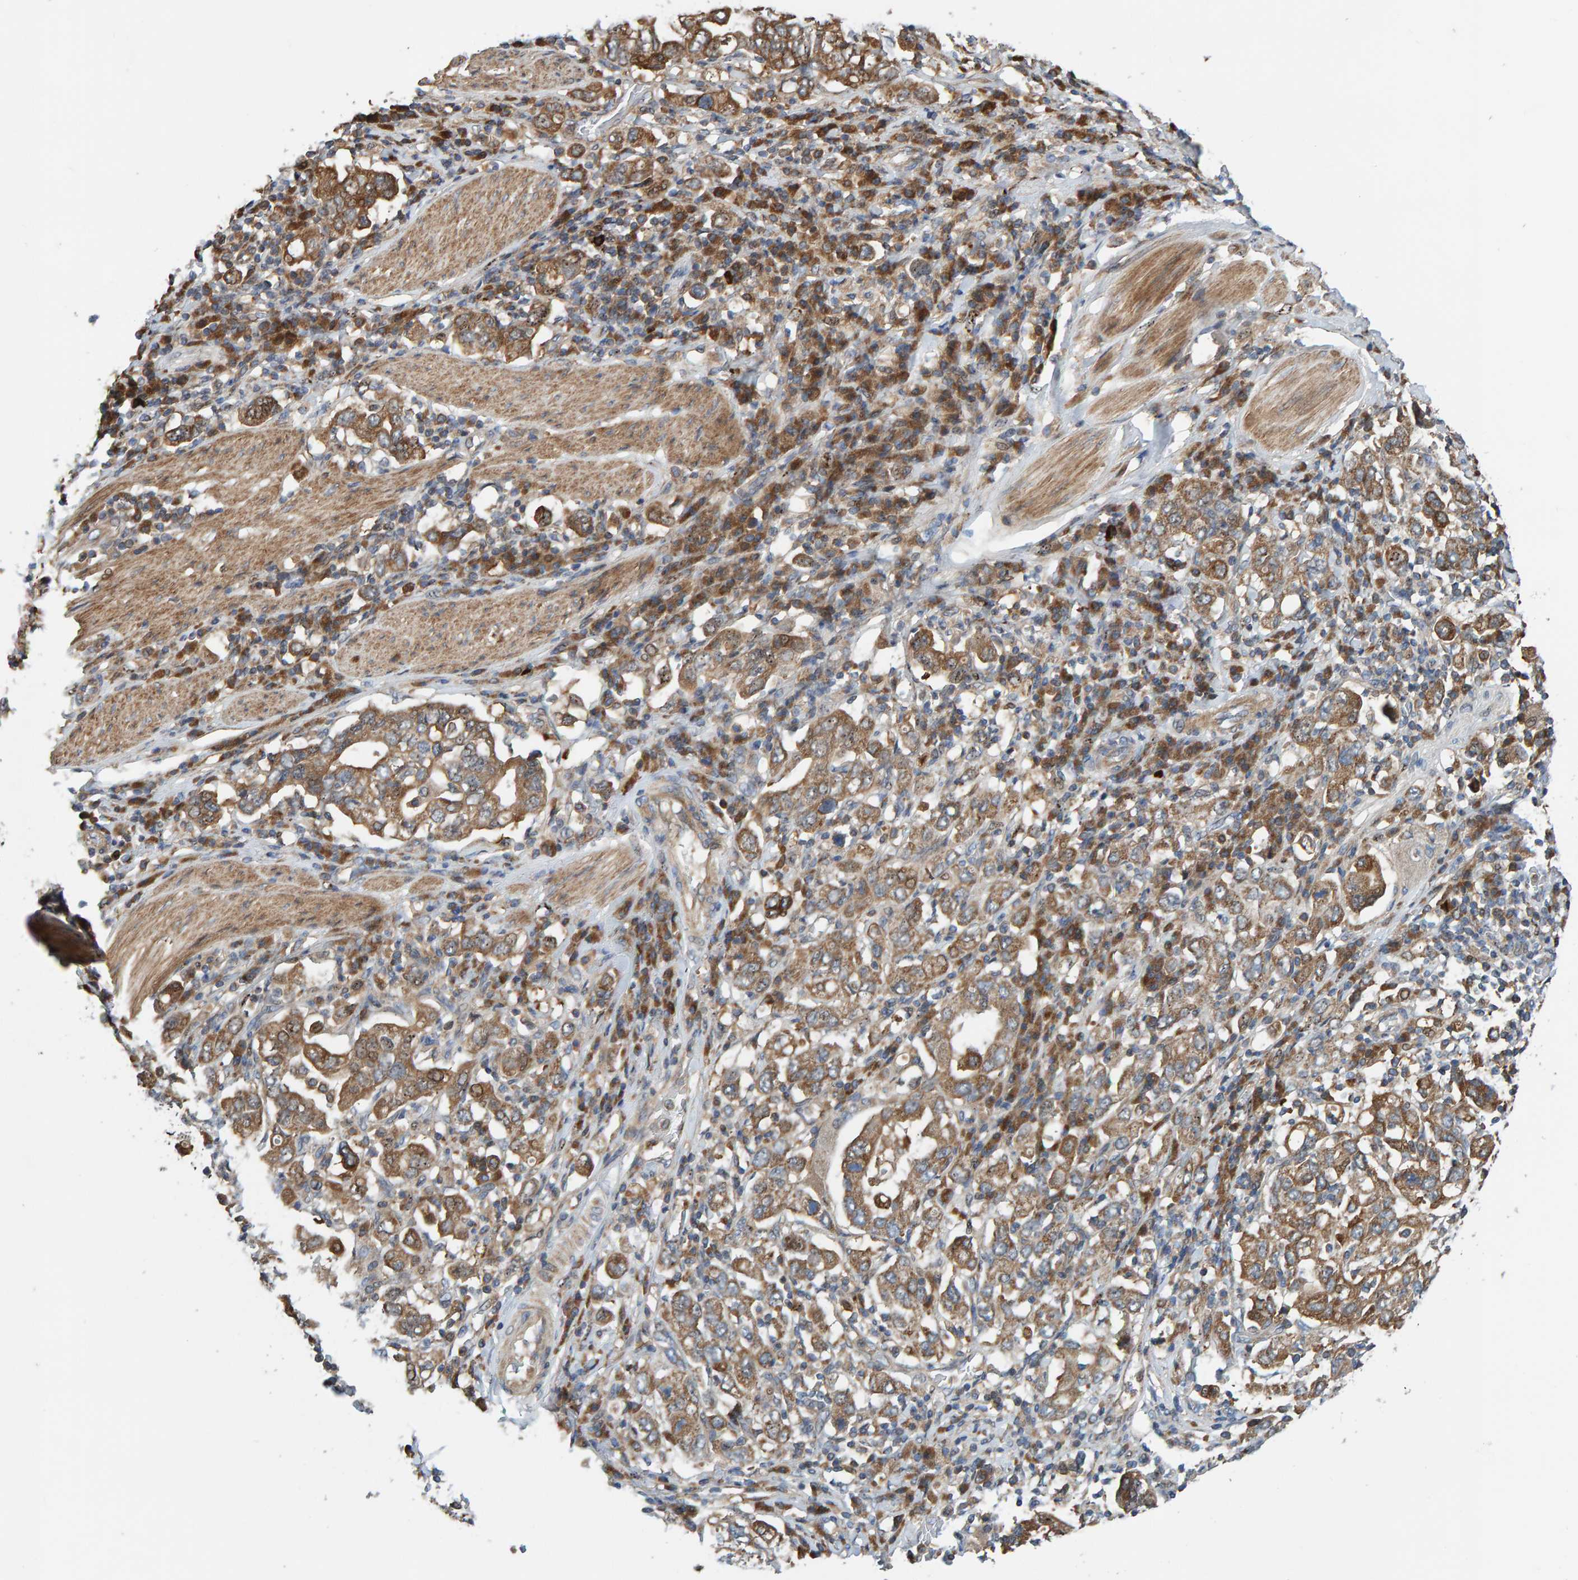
{"staining": {"intensity": "moderate", "quantity": ">75%", "location": "cytoplasmic/membranous"}, "tissue": "stomach cancer", "cell_type": "Tumor cells", "image_type": "cancer", "snomed": [{"axis": "morphology", "description": "Adenocarcinoma, NOS"}, {"axis": "topography", "description": "Stomach, upper"}], "caption": "Protein positivity by immunohistochemistry exhibits moderate cytoplasmic/membranous expression in approximately >75% of tumor cells in stomach cancer.", "gene": "KIAA0753", "patient": {"sex": "male", "age": 62}}